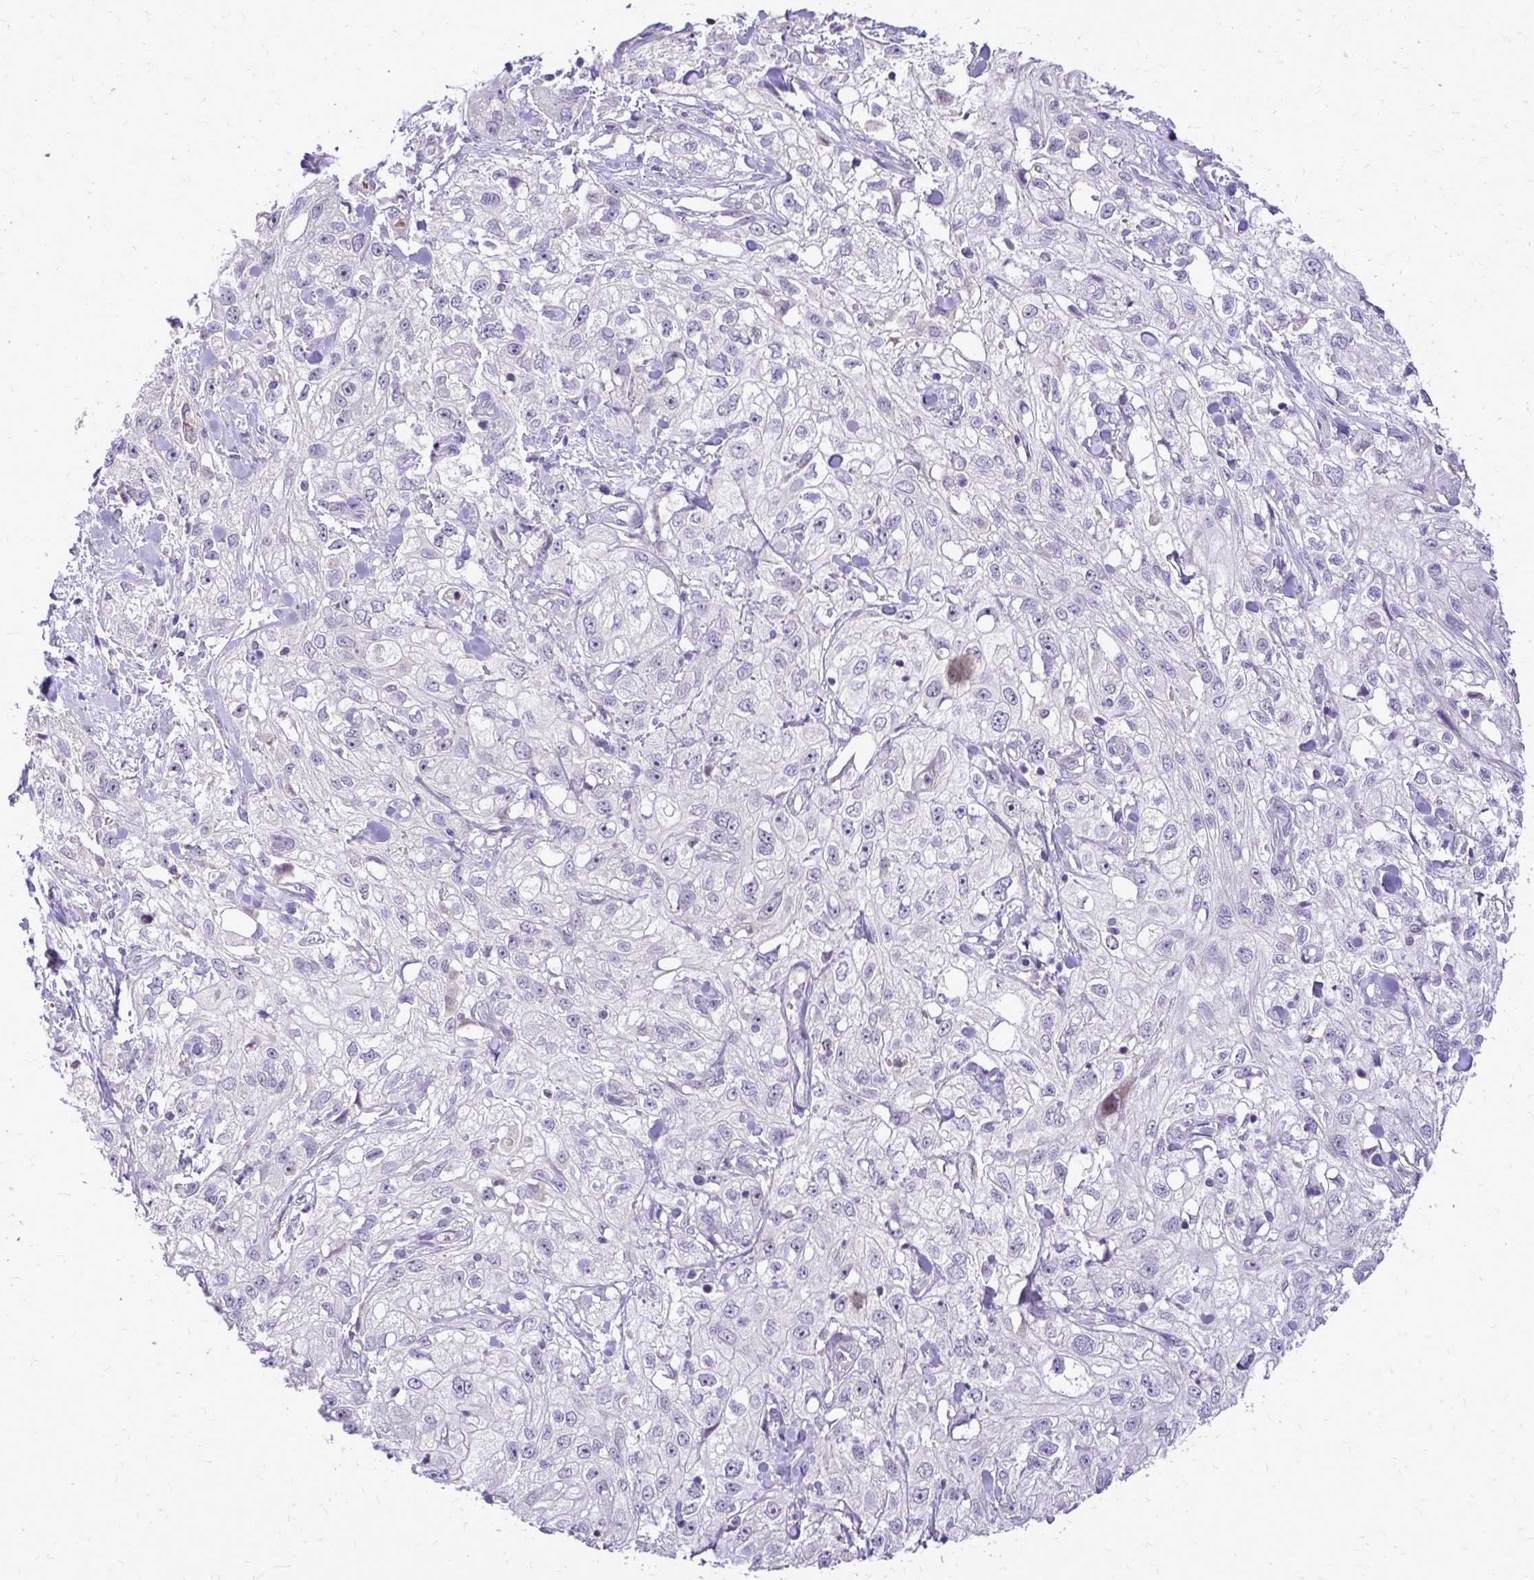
{"staining": {"intensity": "negative", "quantity": "none", "location": "none"}, "tissue": "skin cancer", "cell_type": "Tumor cells", "image_type": "cancer", "snomed": [{"axis": "morphology", "description": "Squamous cell carcinoma, NOS"}, {"axis": "topography", "description": "Skin"}, {"axis": "topography", "description": "Vulva"}], "caption": "This is a micrograph of IHC staining of squamous cell carcinoma (skin), which shows no expression in tumor cells.", "gene": "DPY19L1", "patient": {"sex": "female", "age": 86}}